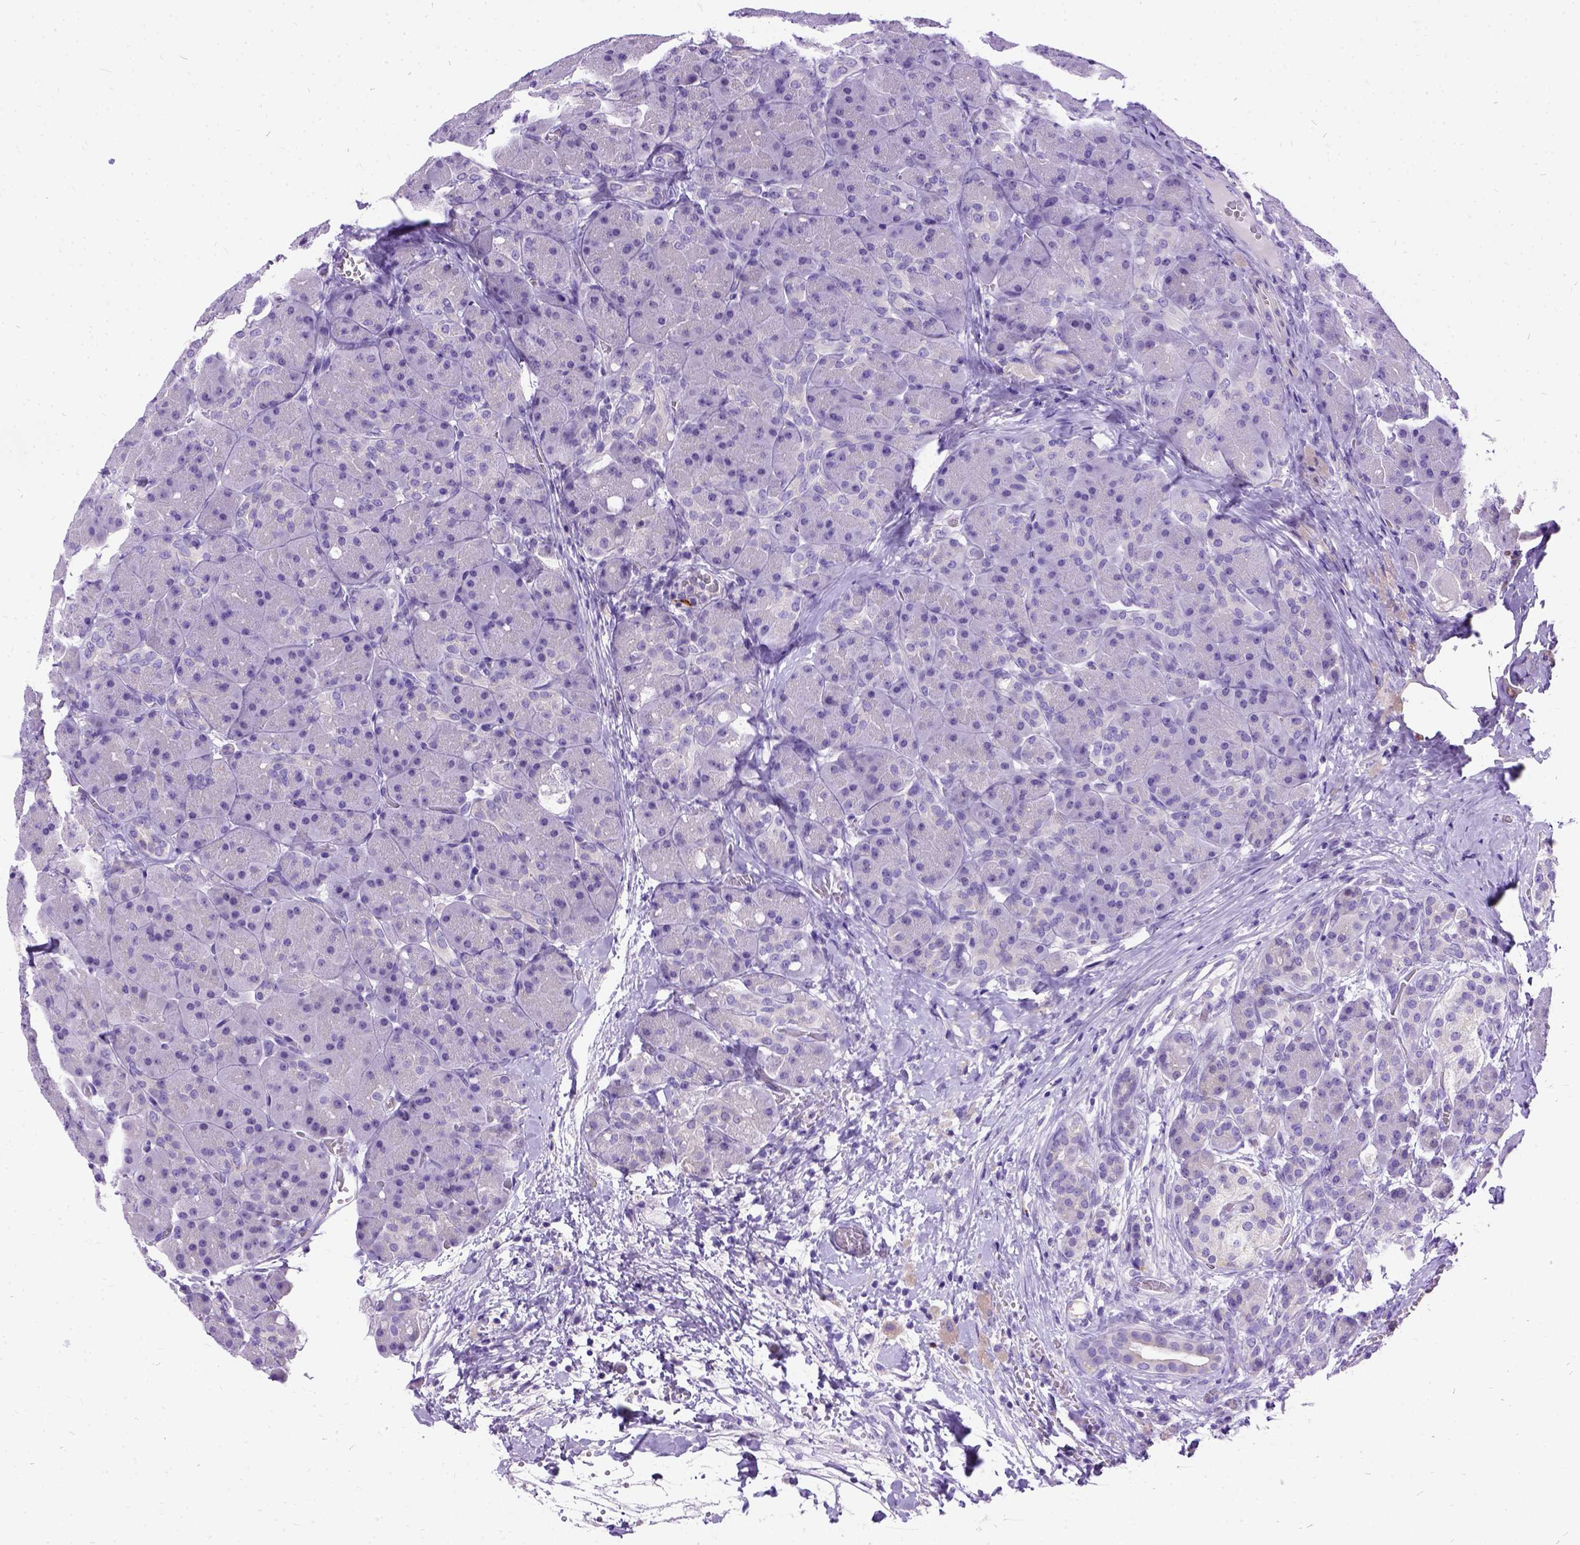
{"staining": {"intensity": "negative", "quantity": "none", "location": "none"}, "tissue": "pancreas", "cell_type": "Exocrine glandular cells", "image_type": "normal", "snomed": [{"axis": "morphology", "description": "Normal tissue, NOS"}, {"axis": "topography", "description": "Pancreas"}], "caption": "This is an IHC histopathology image of normal pancreas. There is no staining in exocrine glandular cells.", "gene": "ENSG00000254979", "patient": {"sex": "male", "age": 55}}